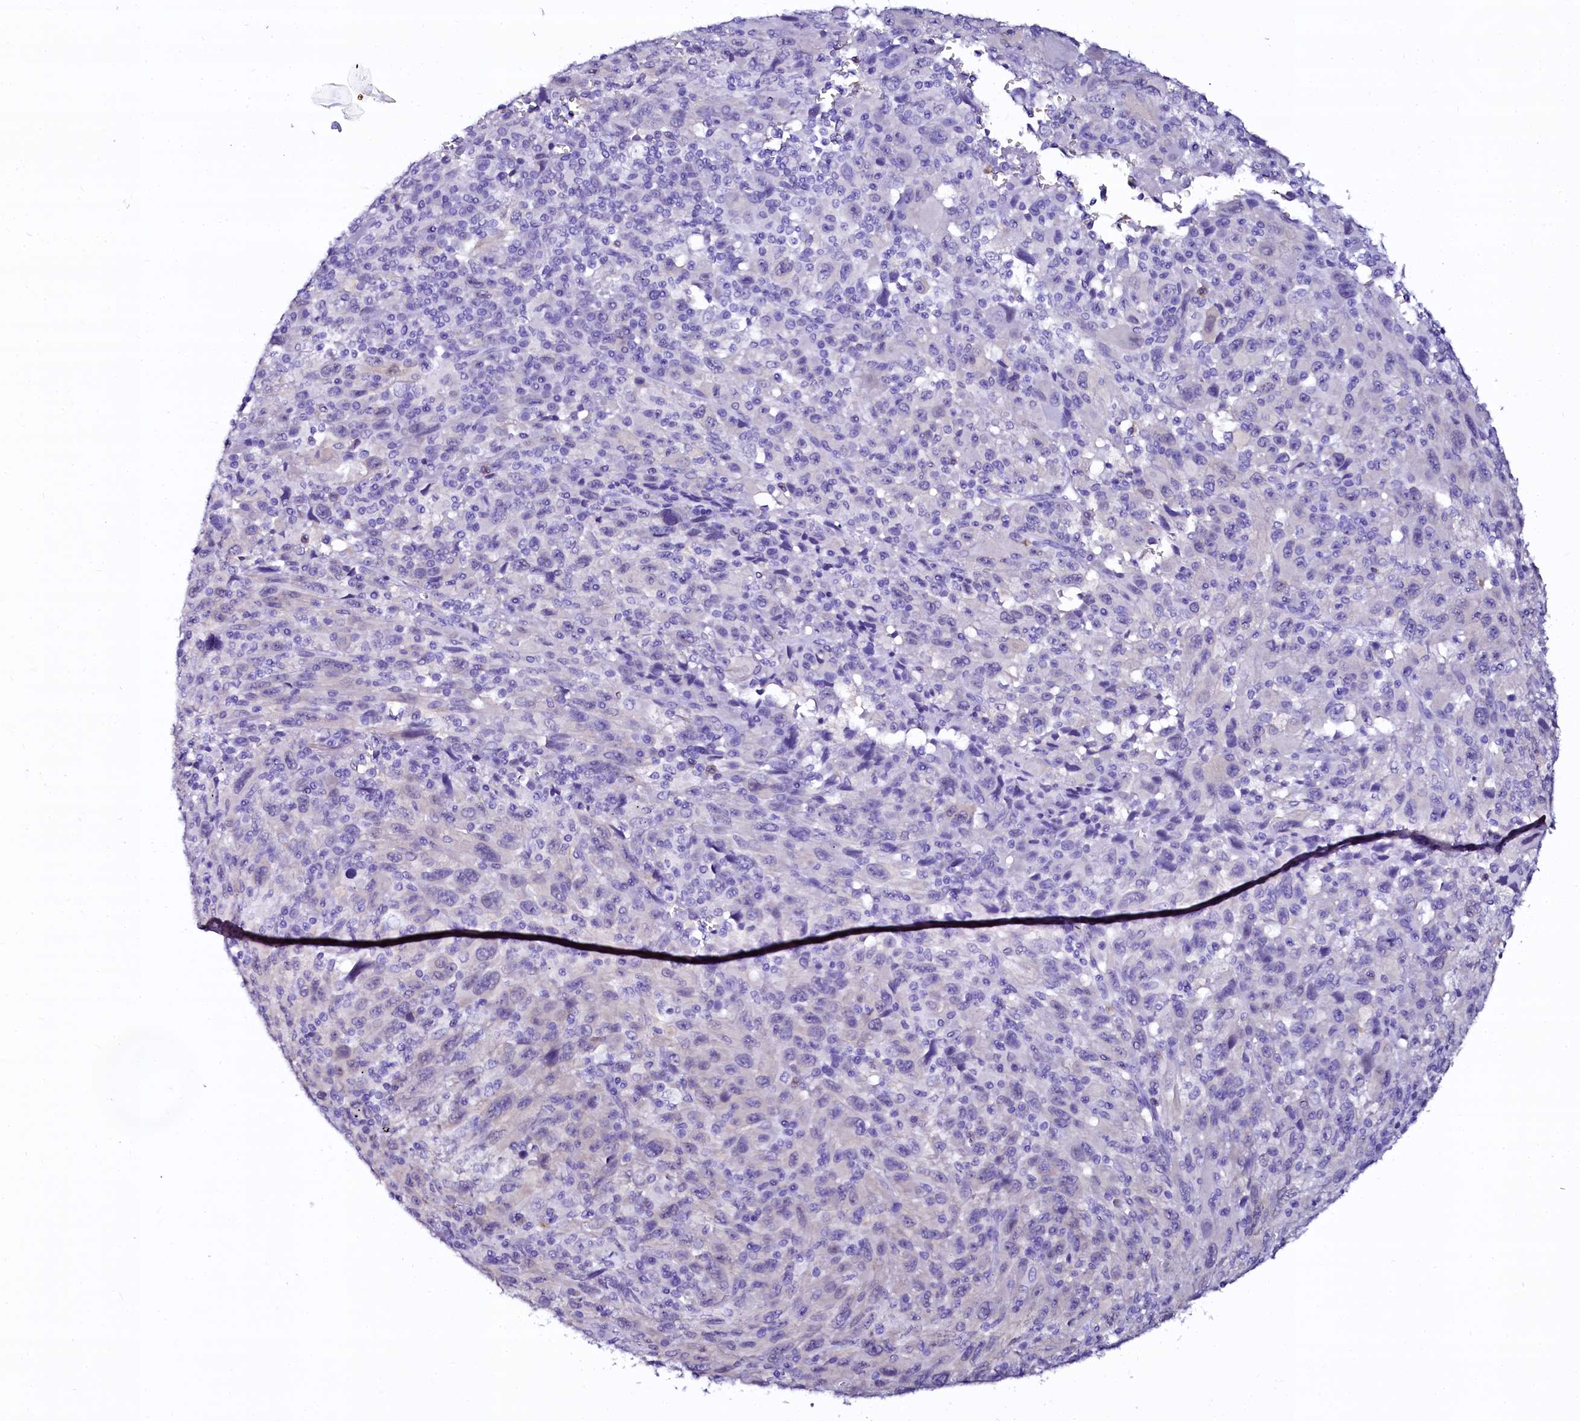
{"staining": {"intensity": "negative", "quantity": "none", "location": "none"}, "tissue": "melanoma", "cell_type": "Tumor cells", "image_type": "cancer", "snomed": [{"axis": "morphology", "description": "Malignant melanoma, Metastatic site"}, {"axis": "topography", "description": "Skin"}], "caption": "The micrograph exhibits no significant staining in tumor cells of melanoma. The staining is performed using DAB (3,3'-diaminobenzidine) brown chromogen with nuclei counter-stained in using hematoxylin.", "gene": "SORD", "patient": {"sex": "female", "age": 56}}